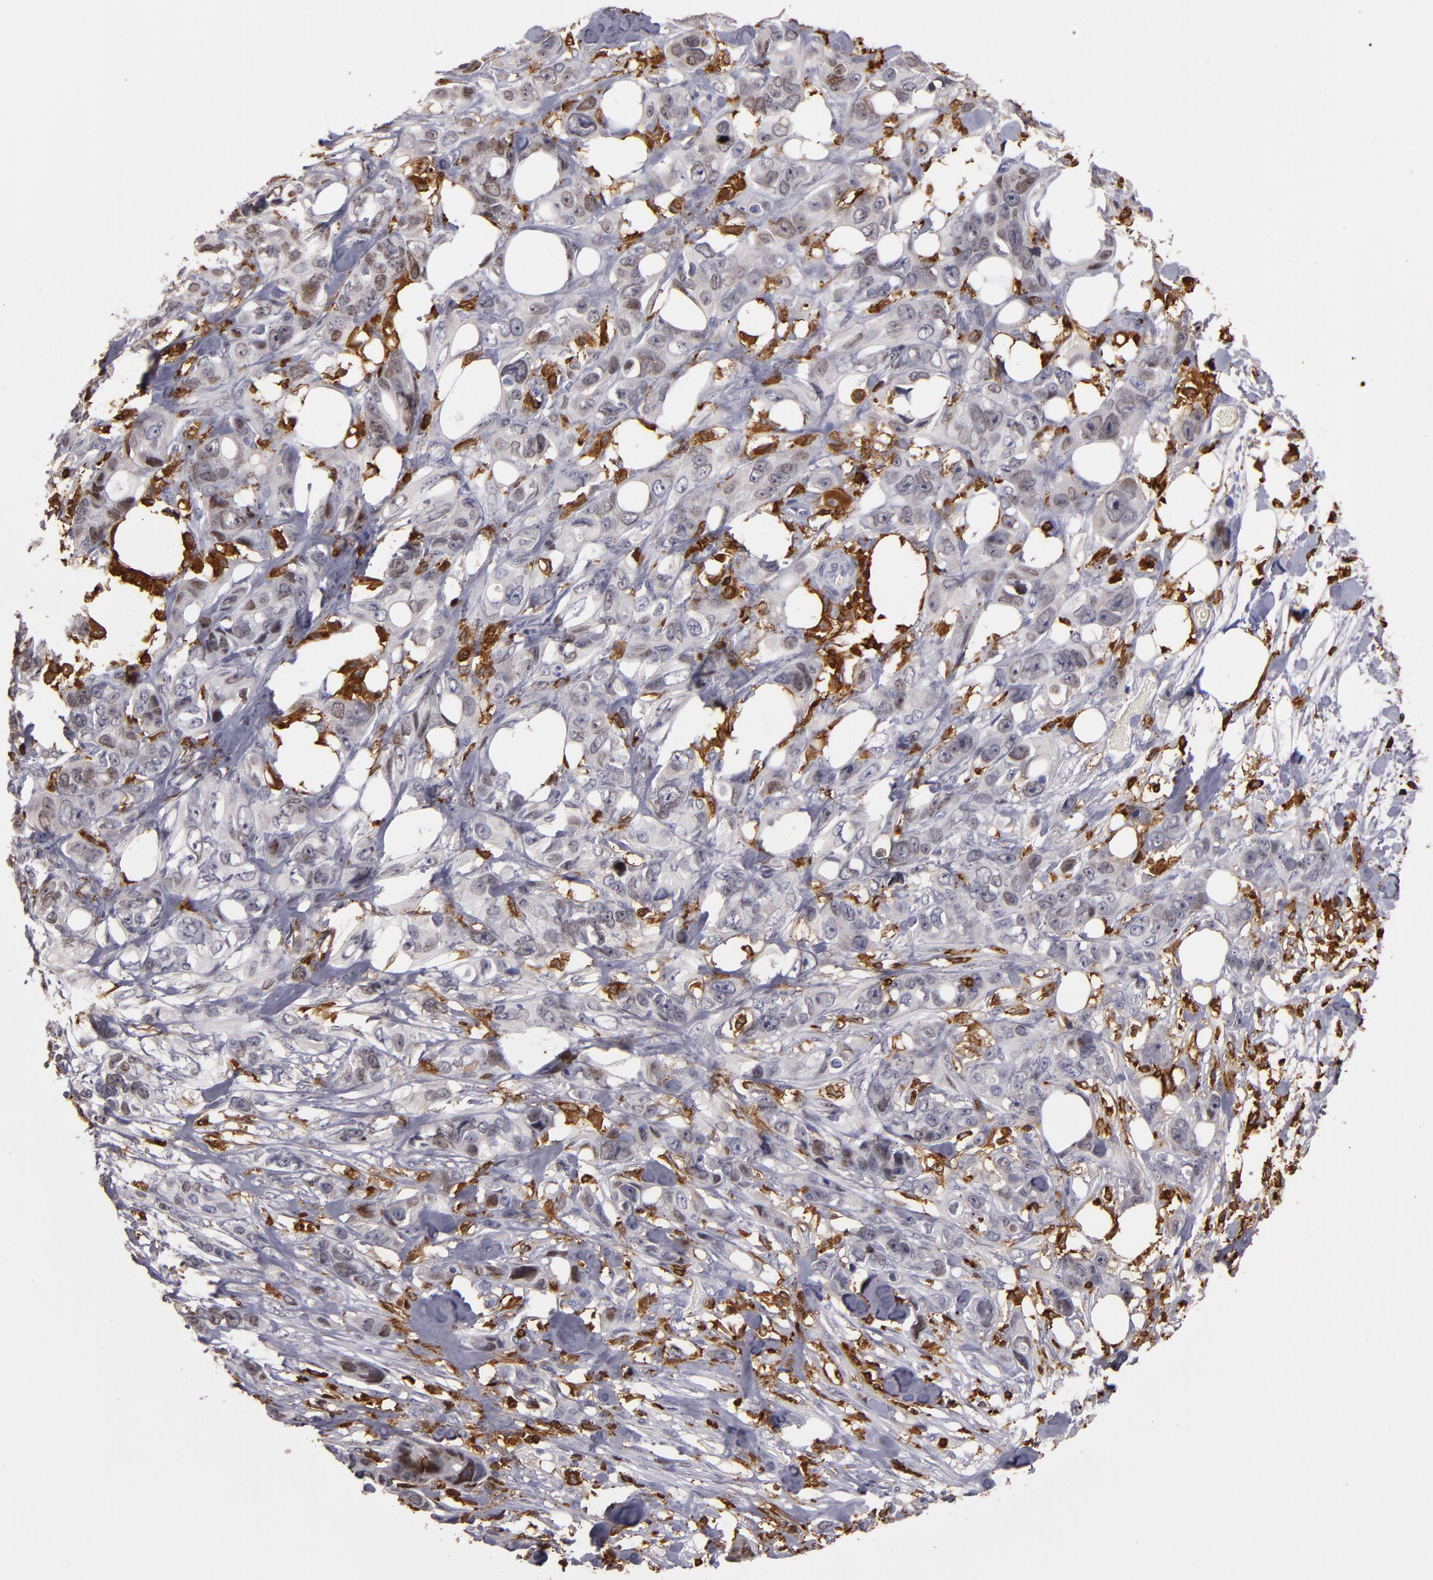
{"staining": {"intensity": "weak", "quantity": "<25%", "location": "nuclear"}, "tissue": "stomach cancer", "cell_type": "Tumor cells", "image_type": "cancer", "snomed": [{"axis": "morphology", "description": "Adenocarcinoma, NOS"}, {"axis": "topography", "description": "Stomach, upper"}], "caption": "The image shows no staining of tumor cells in stomach cancer. Brightfield microscopy of immunohistochemistry (IHC) stained with DAB (3,3'-diaminobenzidine) (brown) and hematoxylin (blue), captured at high magnification.", "gene": "WAS", "patient": {"sex": "male", "age": 47}}